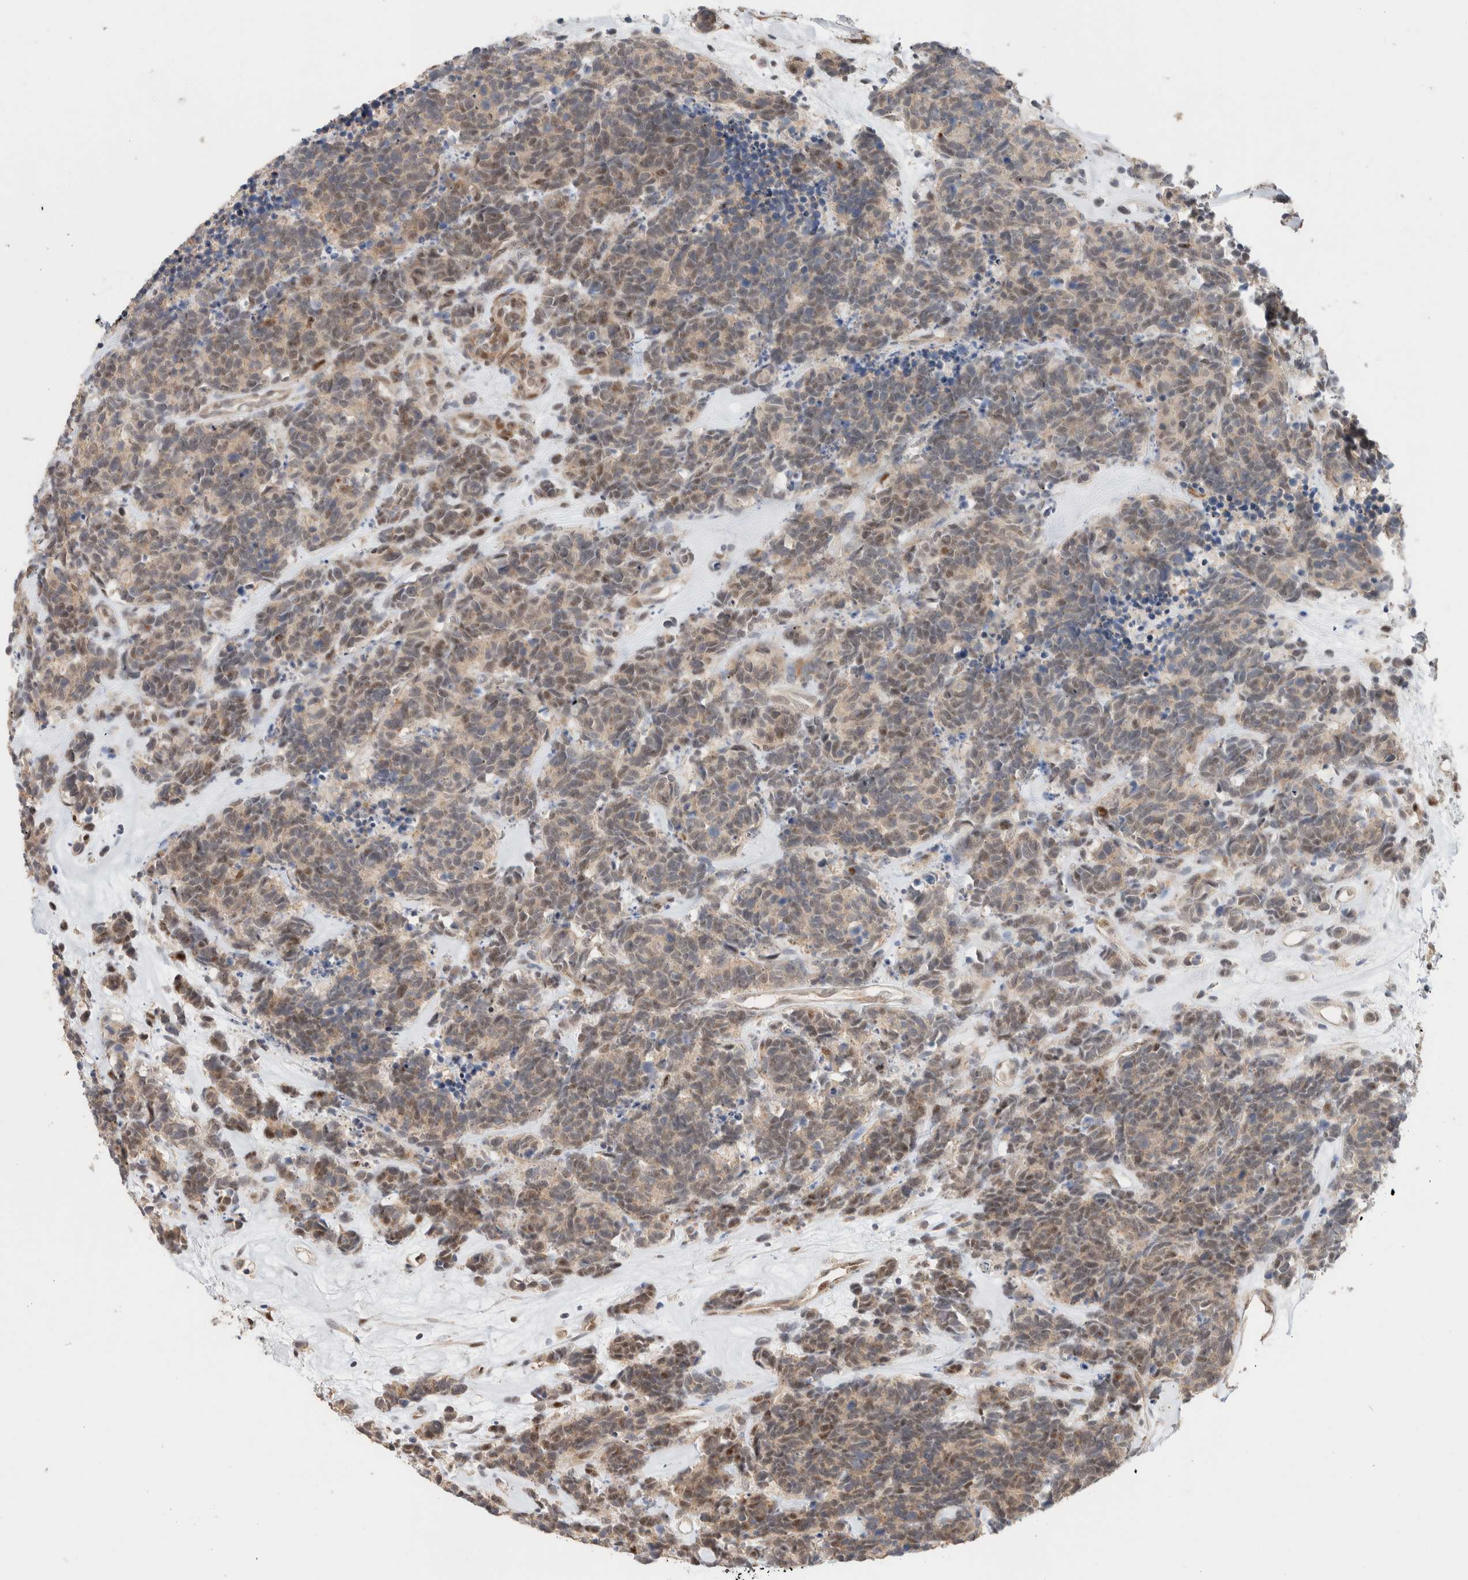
{"staining": {"intensity": "weak", "quantity": "25%-75%", "location": "cytoplasmic/membranous,nuclear"}, "tissue": "carcinoid", "cell_type": "Tumor cells", "image_type": "cancer", "snomed": [{"axis": "morphology", "description": "Carcinoma, NOS"}, {"axis": "morphology", "description": "Carcinoid, malignant, NOS"}, {"axis": "topography", "description": "Urinary bladder"}], "caption": "High-power microscopy captured an immunohistochemistry photomicrograph of carcinoid, revealing weak cytoplasmic/membranous and nuclear staining in about 25%-75% of tumor cells.", "gene": "ID3", "patient": {"sex": "male", "age": 57}}